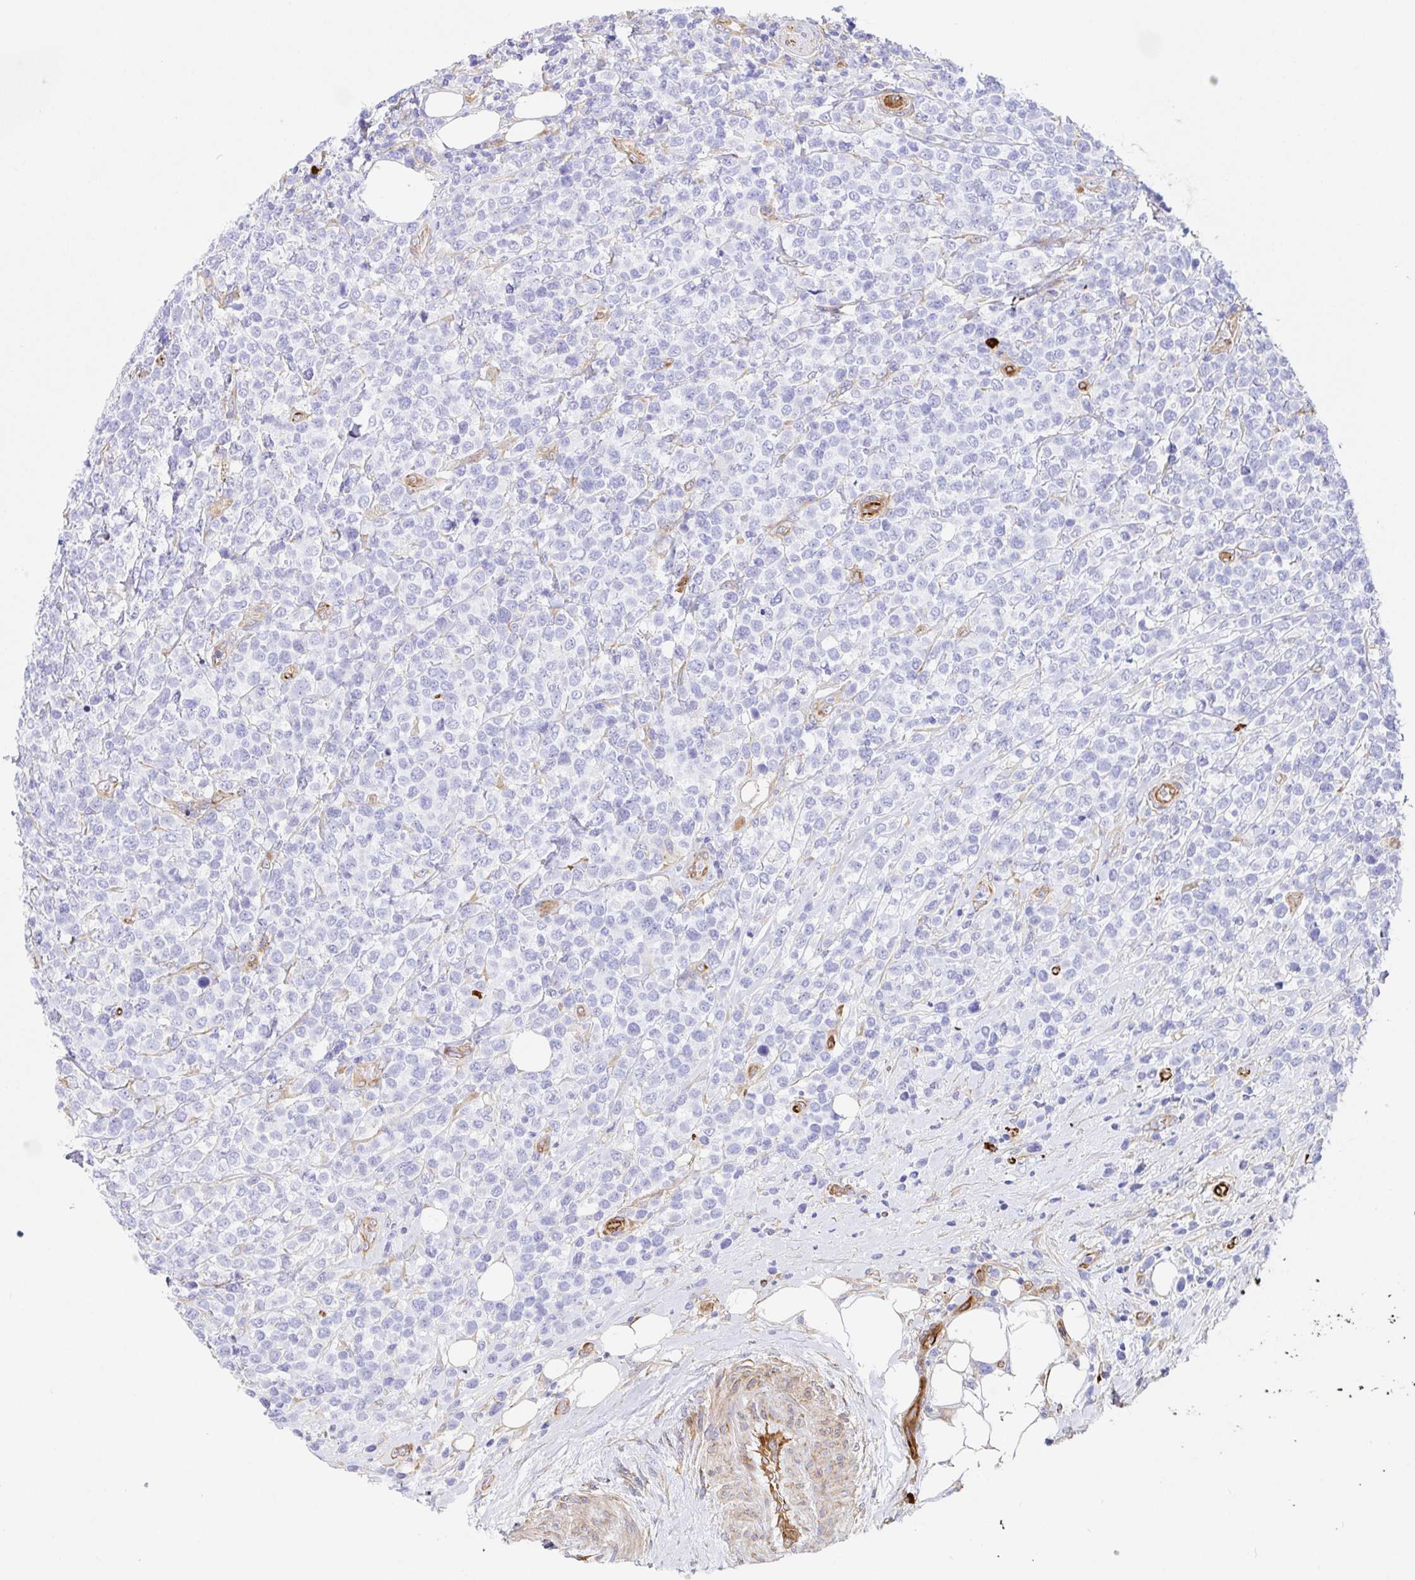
{"staining": {"intensity": "negative", "quantity": "none", "location": "none"}, "tissue": "lymphoma", "cell_type": "Tumor cells", "image_type": "cancer", "snomed": [{"axis": "morphology", "description": "Malignant lymphoma, non-Hodgkin's type, High grade"}, {"axis": "topography", "description": "Soft tissue"}], "caption": "Image shows no significant protein staining in tumor cells of high-grade malignant lymphoma, non-Hodgkin's type.", "gene": "DOCK1", "patient": {"sex": "female", "age": 56}}